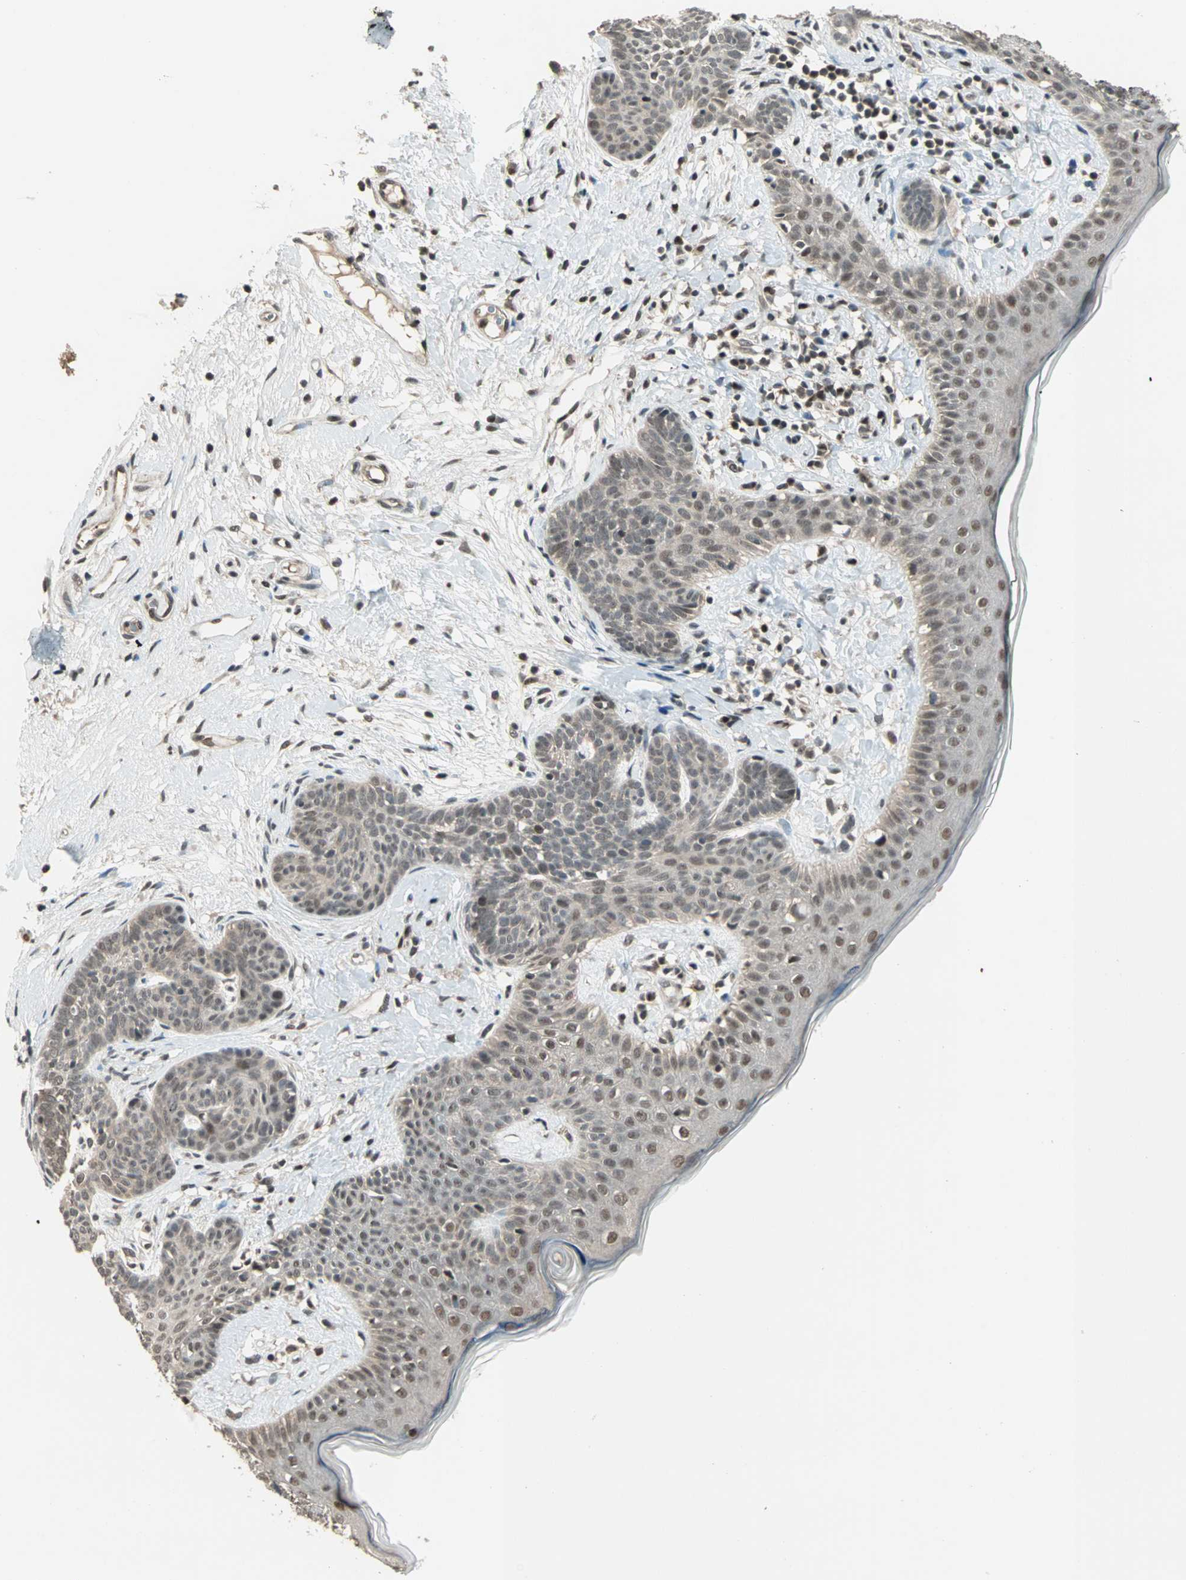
{"staining": {"intensity": "weak", "quantity": "<25%", "location": "nuclear"}, "tissue": "skin cancer", "cell_type": "Tumor cells", "image_type": "cancer", "snomed": [{"axis": "morphology", "description": "Developmental malformation"}, {"axis": "morphology", "description": "Basal cell carcinoma"}, {"axis": "topography", "description": "Skin"}], "caption": "The micrograph displays no significant expression in tumor cells of skin cancer (basal cell carcinoma).", "gene": "ZNF701", "patient": {"sex": "female", "age": 62}}